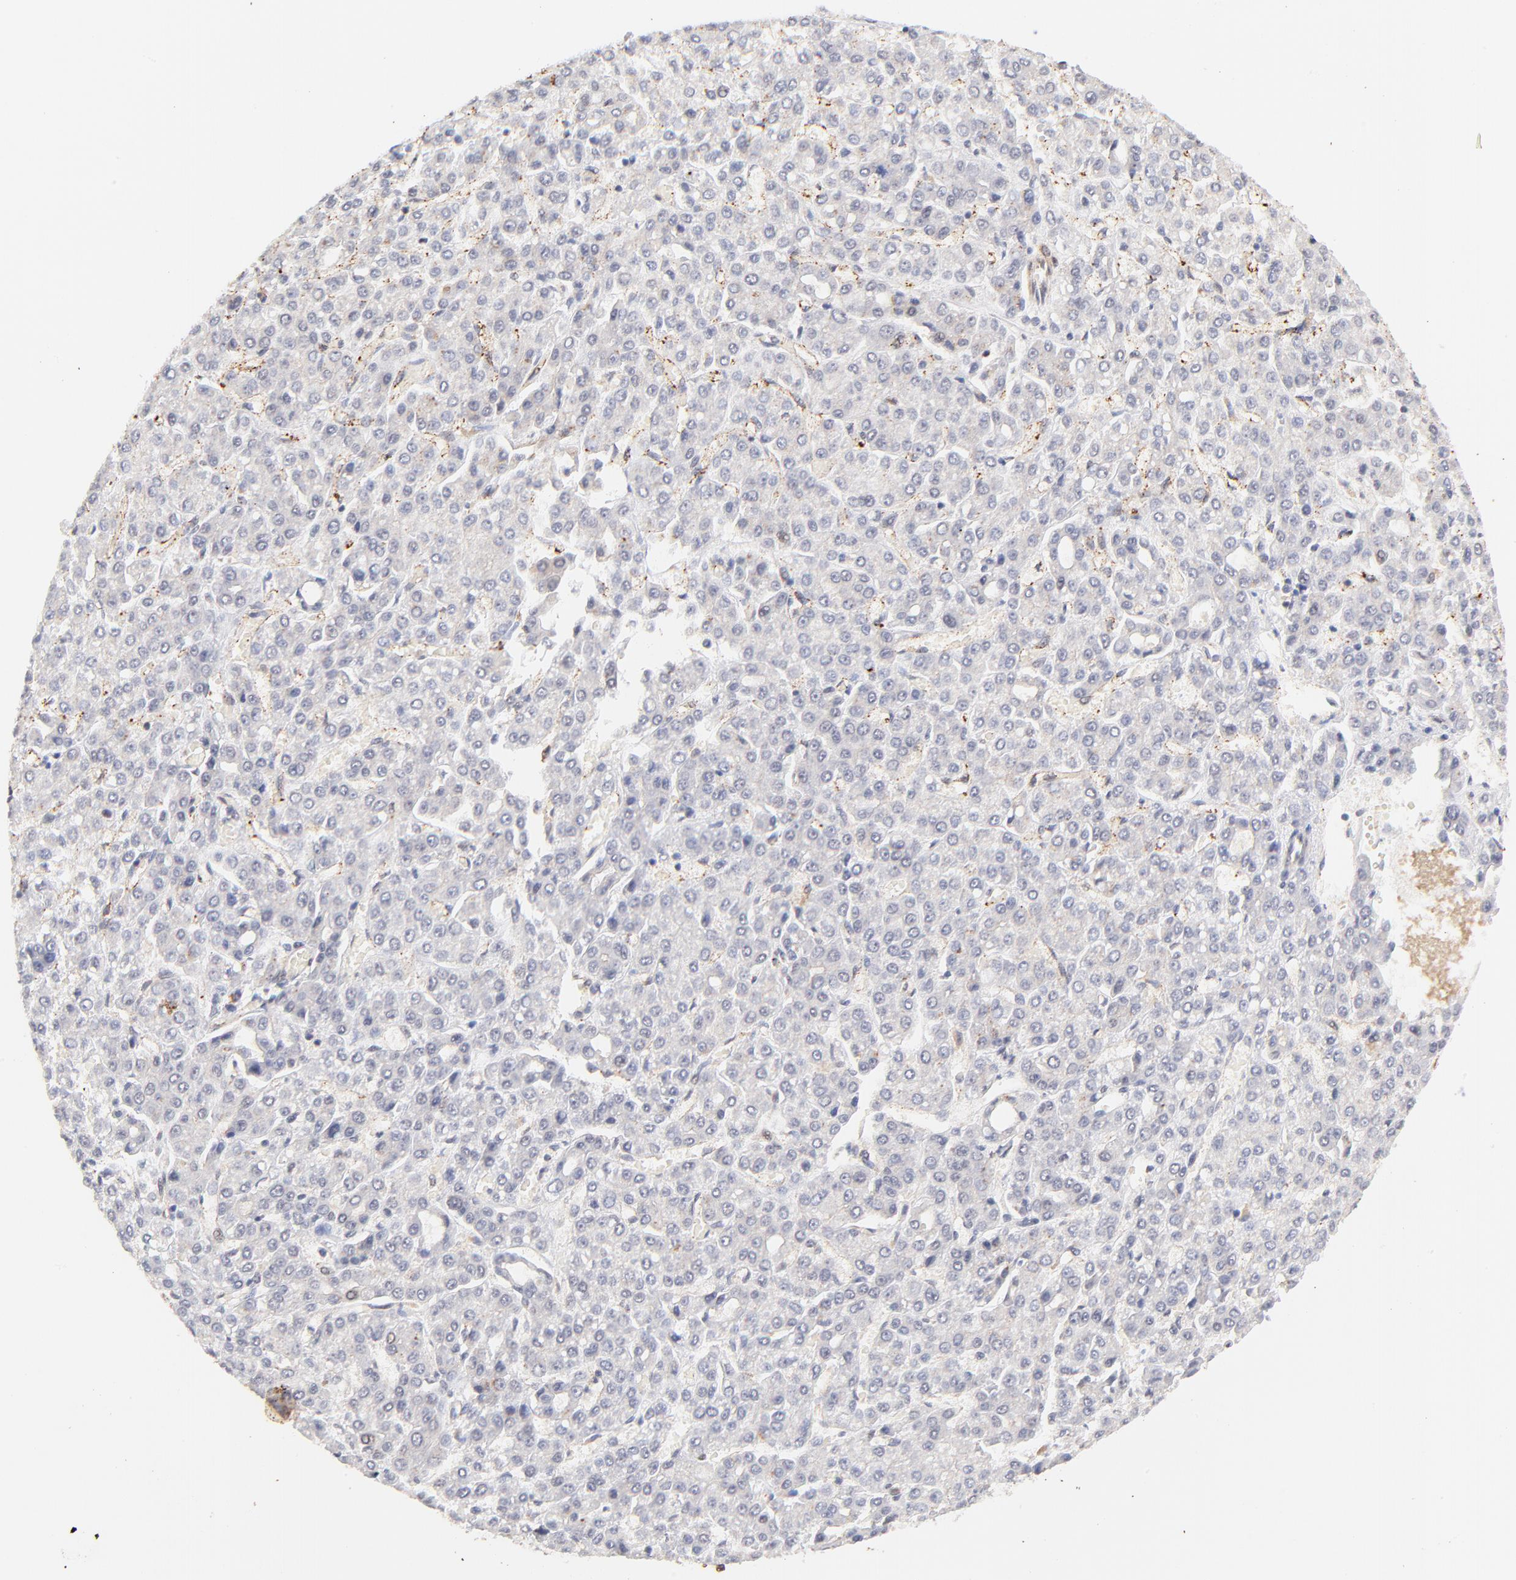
{"staining": {"intensity": "weak", "quantity": "<25%", "location": "cytoplasmic/membranous,nuclear"}, "tissue": "liver cancer", "cell_type": "Tumor cells", "image_type": "cancer", "snomed": [{"axis": "morphology", "description": "Carcinoma, Hepatocellular, NOS"}, {"axis": "topography", "description": "Liver"}], "caption": "IHC image of human liver cancer (hepatocellular carcinoma) stained for a protein (brown), which demonstrates no positivity in tumor cells.", "gene": "ZFP92", "patient": {"sex": "male", "age": 69}}